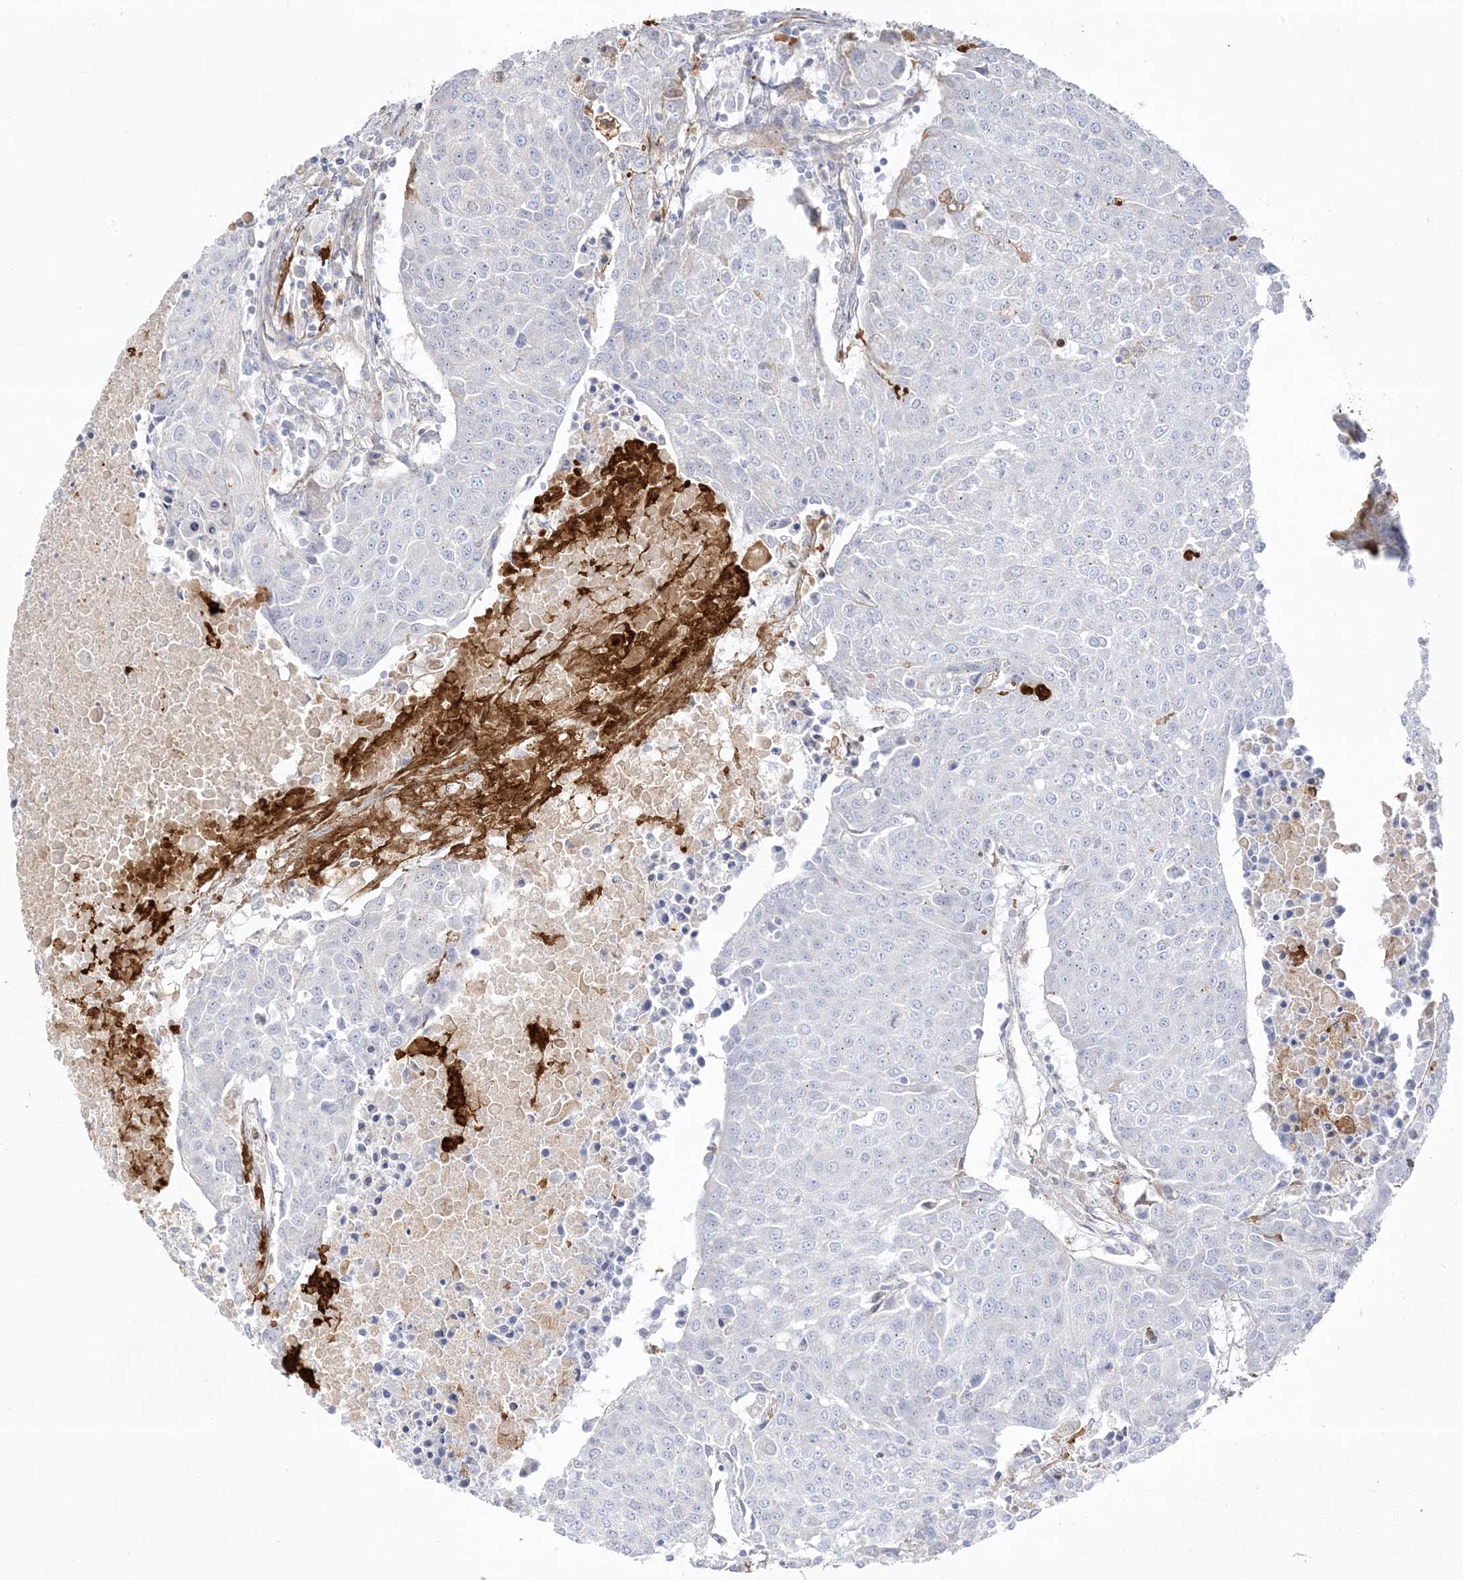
{"staining": {"intensity": "negative", "quantity": "none", "location": "none"}, "tissue": "urothelial cancer", "cell_type": "Tumor cells", "image_type": "cancer", "snomed": [{"axis": "morphology", "description": "Urothelial carcinoma, High grade"}, {"axis": "topography", "description": "Urinary bladder"}], "caption": "An immunohistochemistry photomicrograph of high-grade urothelial carcinoma is shown. There is no staining in tumor cells of high-grade urothelial carcinoma. The staining is performed using DAB (3,3'-diaminobenzidine) brown chromogen with nuclei counter-stained in using hematoxylin.", "gene": "TRANK1", "patient": {"sex": "female", "age": 85}}